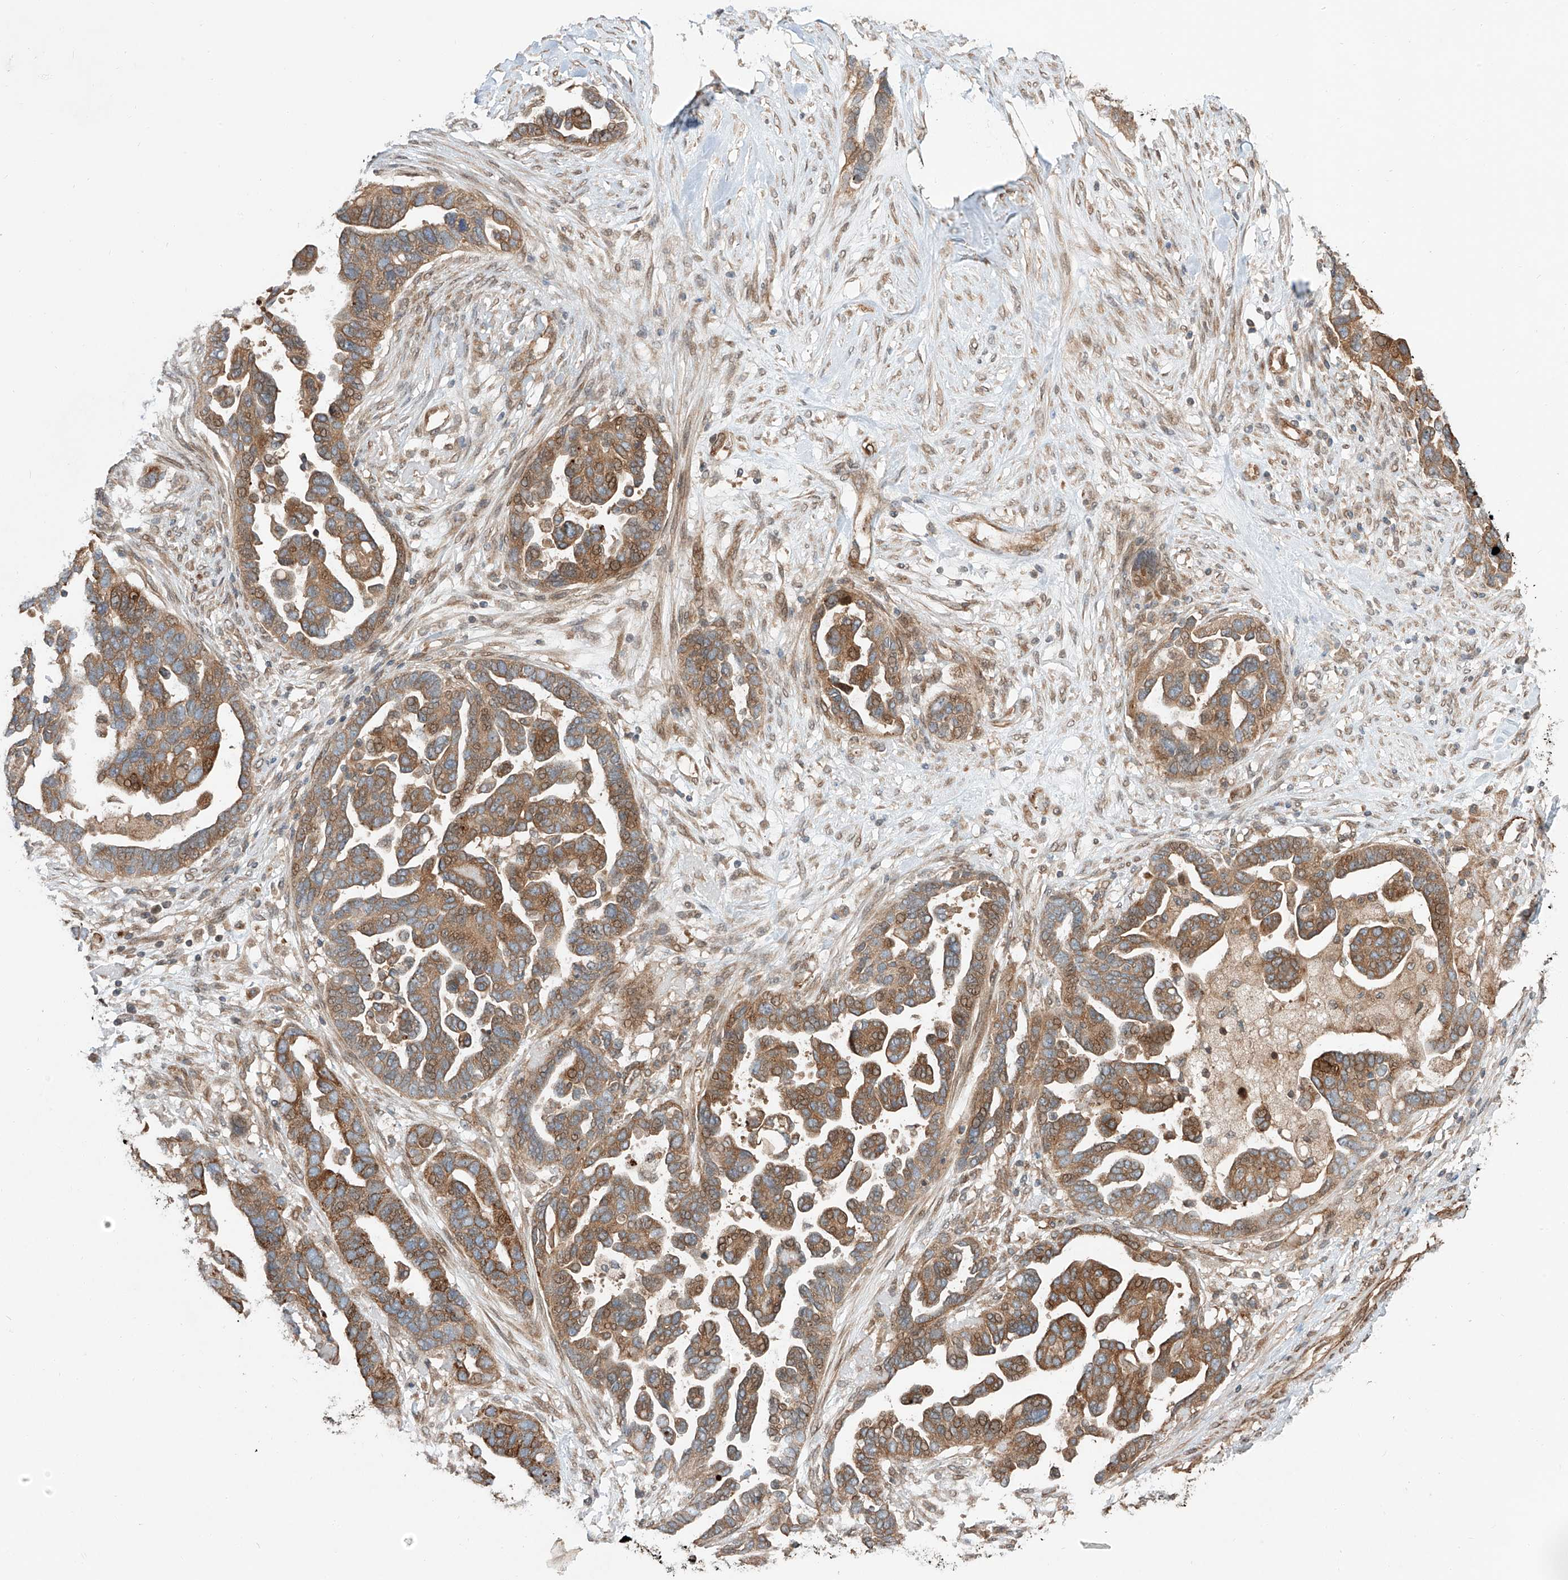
{"staining": {"intensity": "moderate", "quantity": ">75%", "location": "cytoplasmic/membranous"}, "tissue": "ovarian cancer", "cell_type": "Tumor cells", "image_type": "cancer", "snomed": [{"axis": "morphology", "description": "Cystadenocarcinoma, serous, NOS"}, {"axis": "topography", "description": "Ovary"}], "caption": "An image of human ovarian serous cystadenocarcinoma stained for a protein displays moderate cytoplasmic/membranous brown staining in tumor cells.", "gene": "CEP162", "patient": {"sex": "female", "age": 54}}